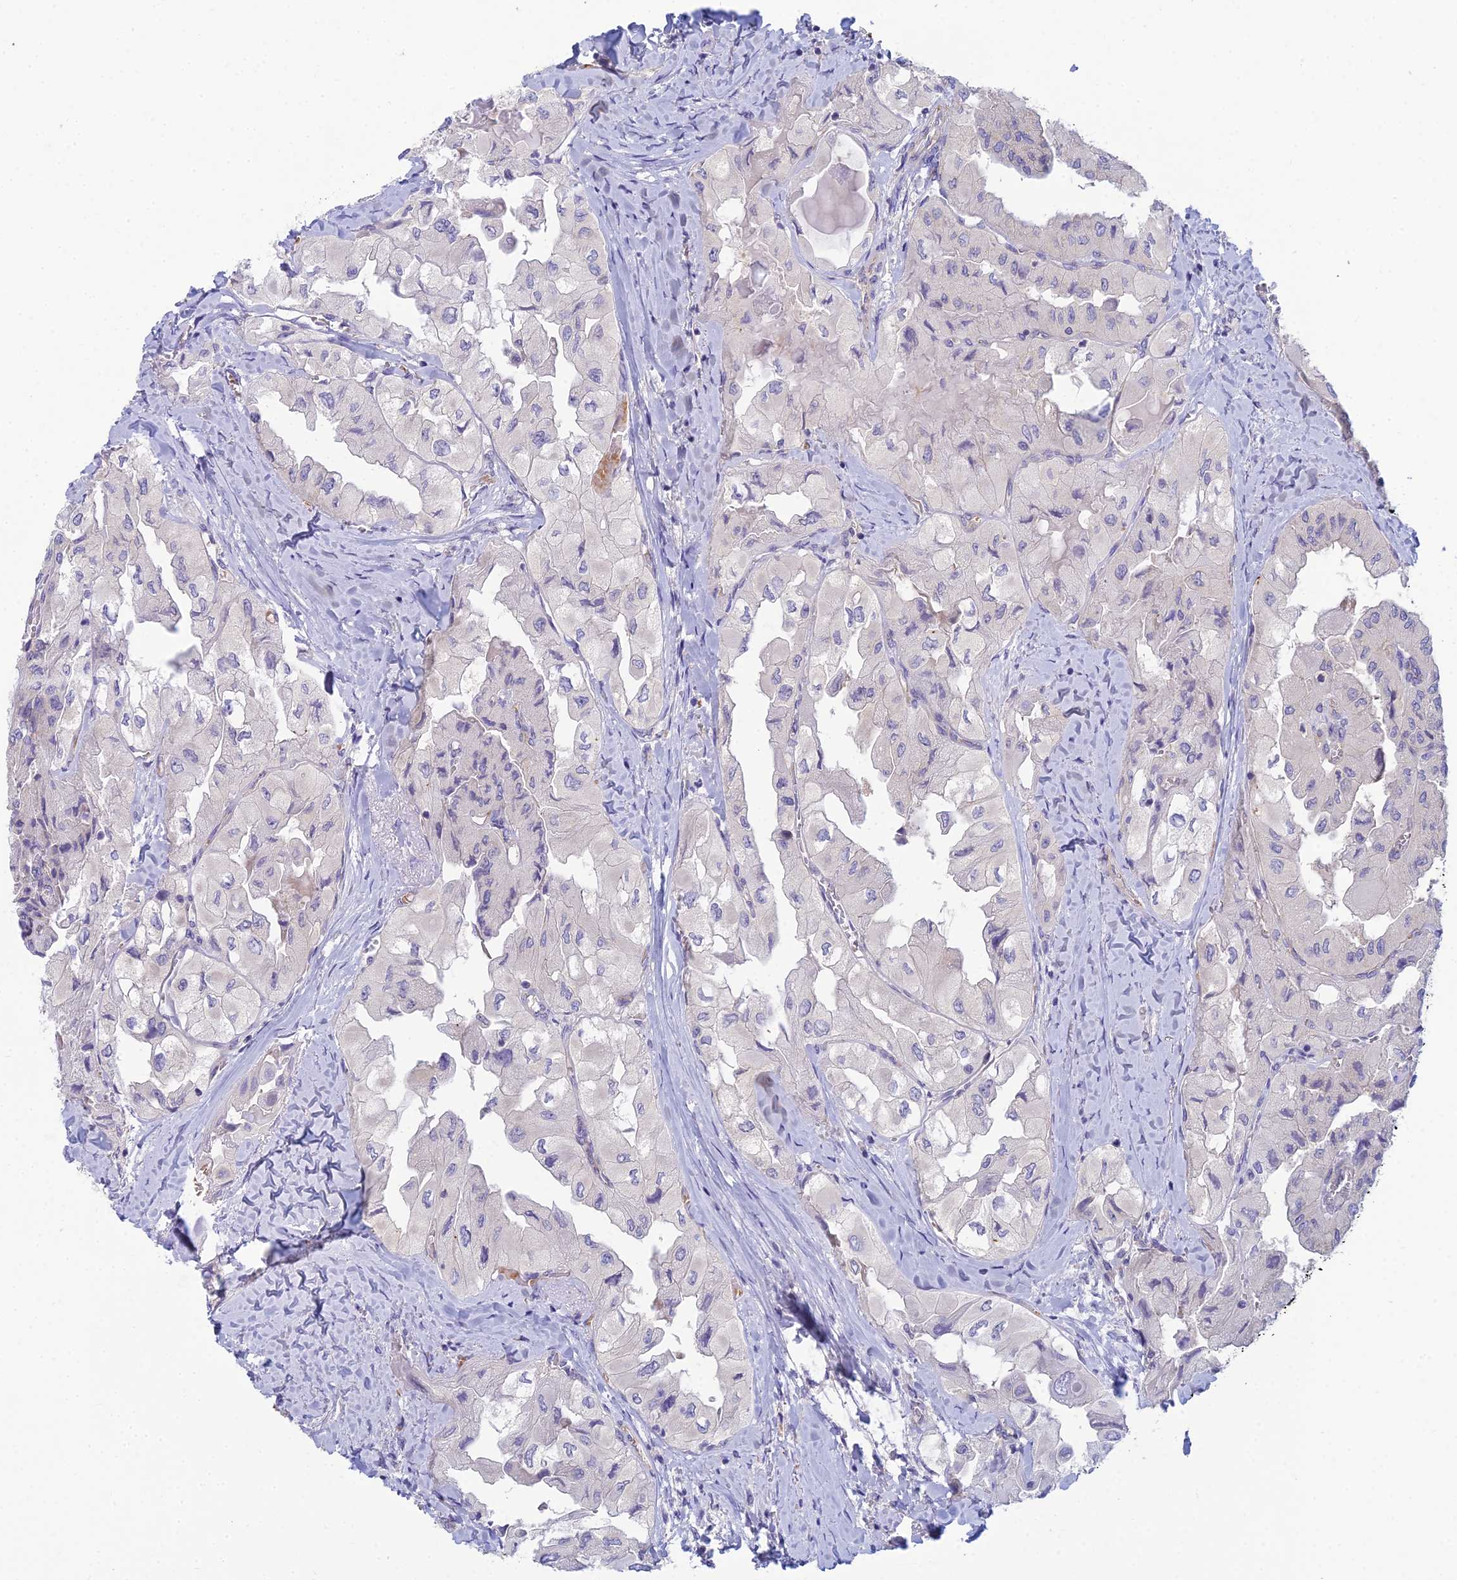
{"staining": {"intensity": "negative", "quantity": "none", "location": "none"}, "tissue": "thyroid cancer", "cell_type": "Tumor cells", "image_type": "cancer", "snomed": [{"axis": "morphology", "description": "Normal tissue, NOS"}, {"axis": "morphology", "description": "Papillary adenocarcinoma, NOS"}, {"axis": "topography", "description": "Thyroid gland"}], "caption": "Histopathology image shows no significant protein expression in tumor cells of thyroid cancer (papillary adenocarcinoma).", "gene": "ZNF564", "patient": {"sex": "female", "age": 59}}